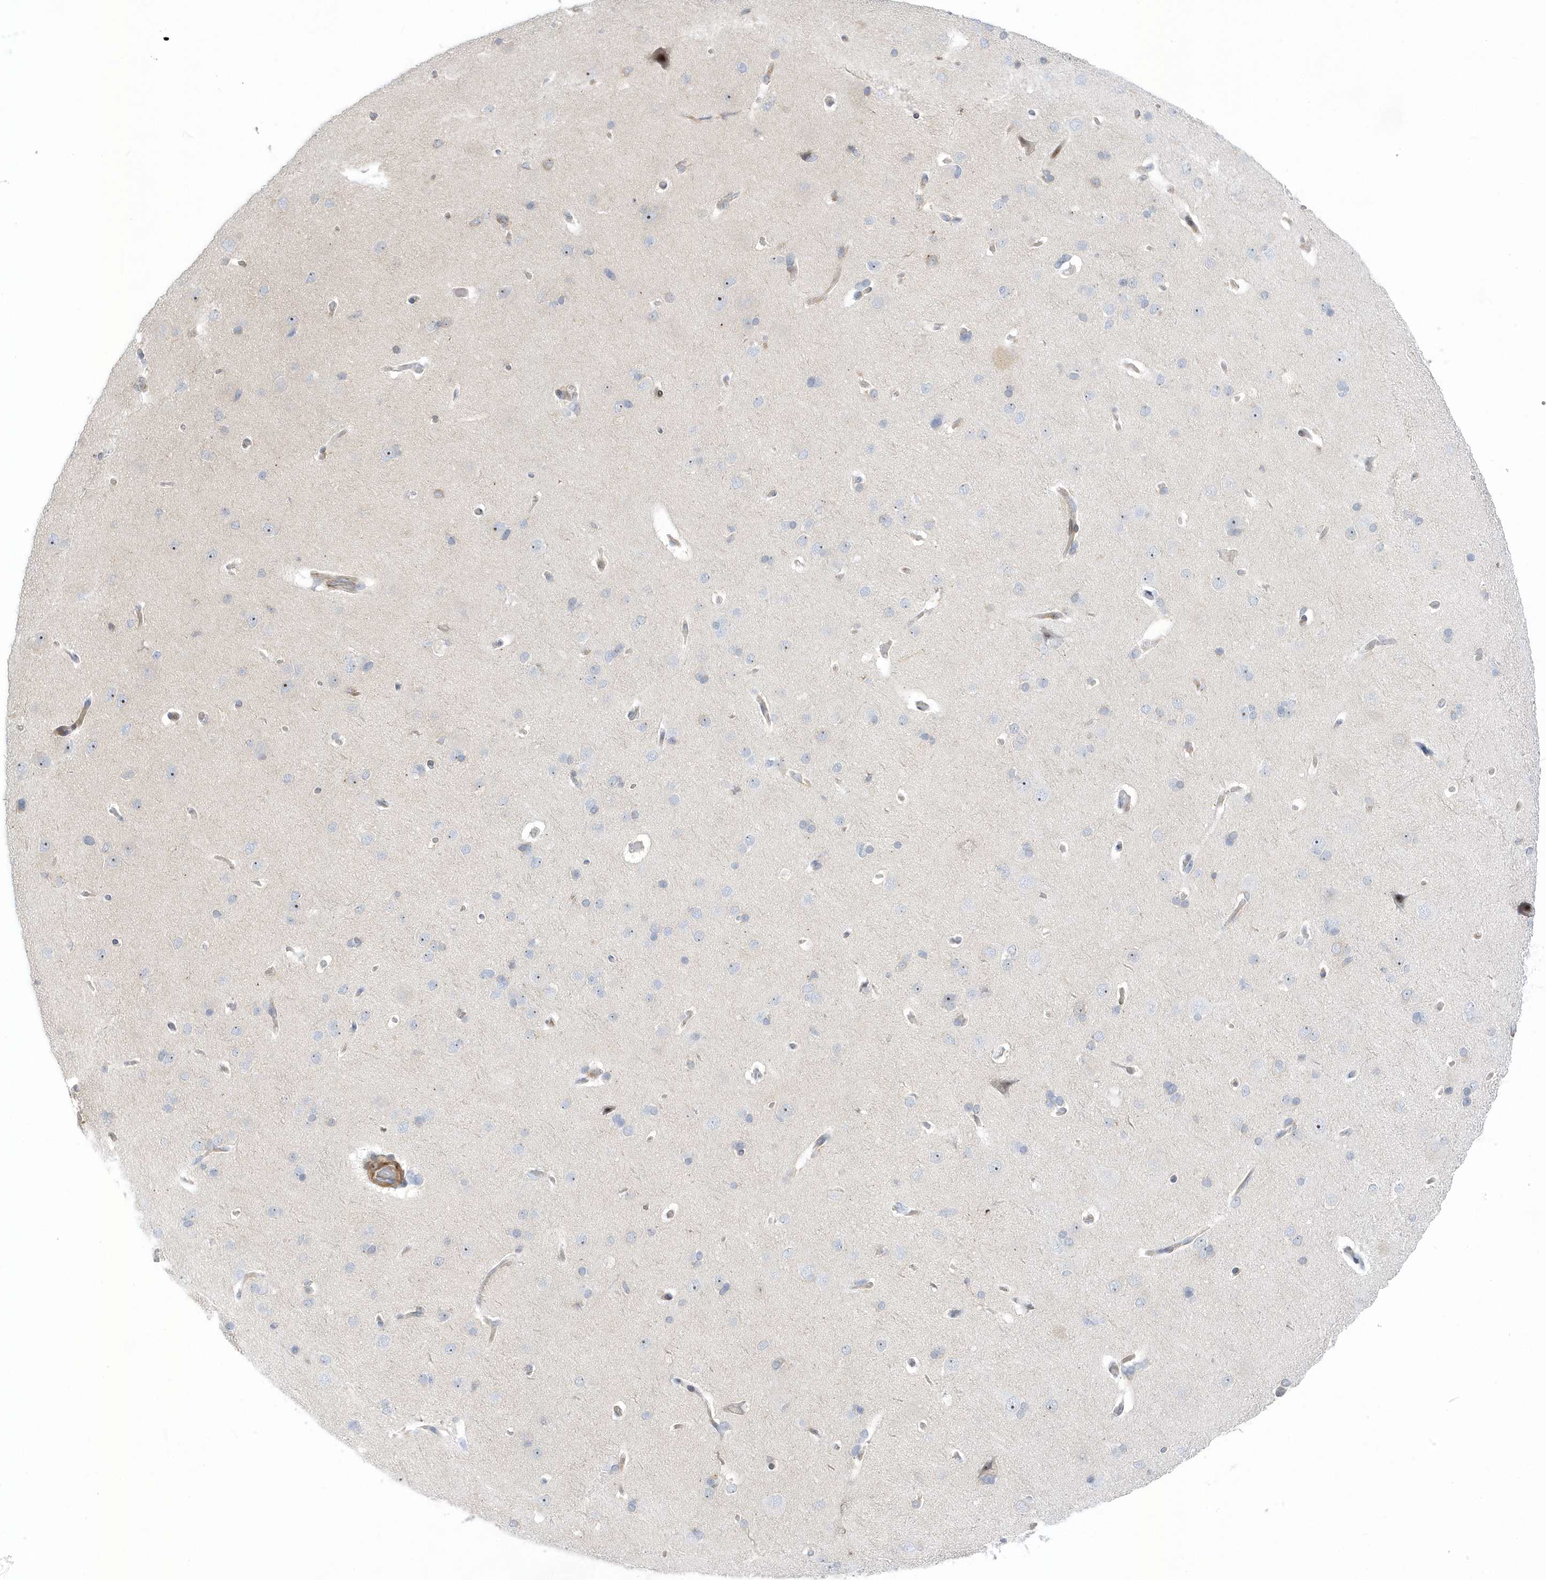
{"staining": {"intensity": "moderate", "quantity": "25%-75%", "location": "cytoplasmic/membranous"}, "tissue": "cerebral cortex", "cell_type": "Endothelial cells", "image_type": "normal", "snomed": [{"axis": "morphology", "description": "Normal tissue, NOS"}, {"axis": "topography", "description": "Cerebral cortex"}], "caption": "An IHC histopathology image of unremarkable tissue is shown. Protein staining in brown highlights moderate cytoplasmic/membranous positivity in cerebral cortex within endothelial cells. Using DAB (brown) and hematoxylin (blue) stains, captured at high magnification using brightfield microscopy.", "gene": "MAP7D3", "patient": {"sex": "male", "age": 62}}